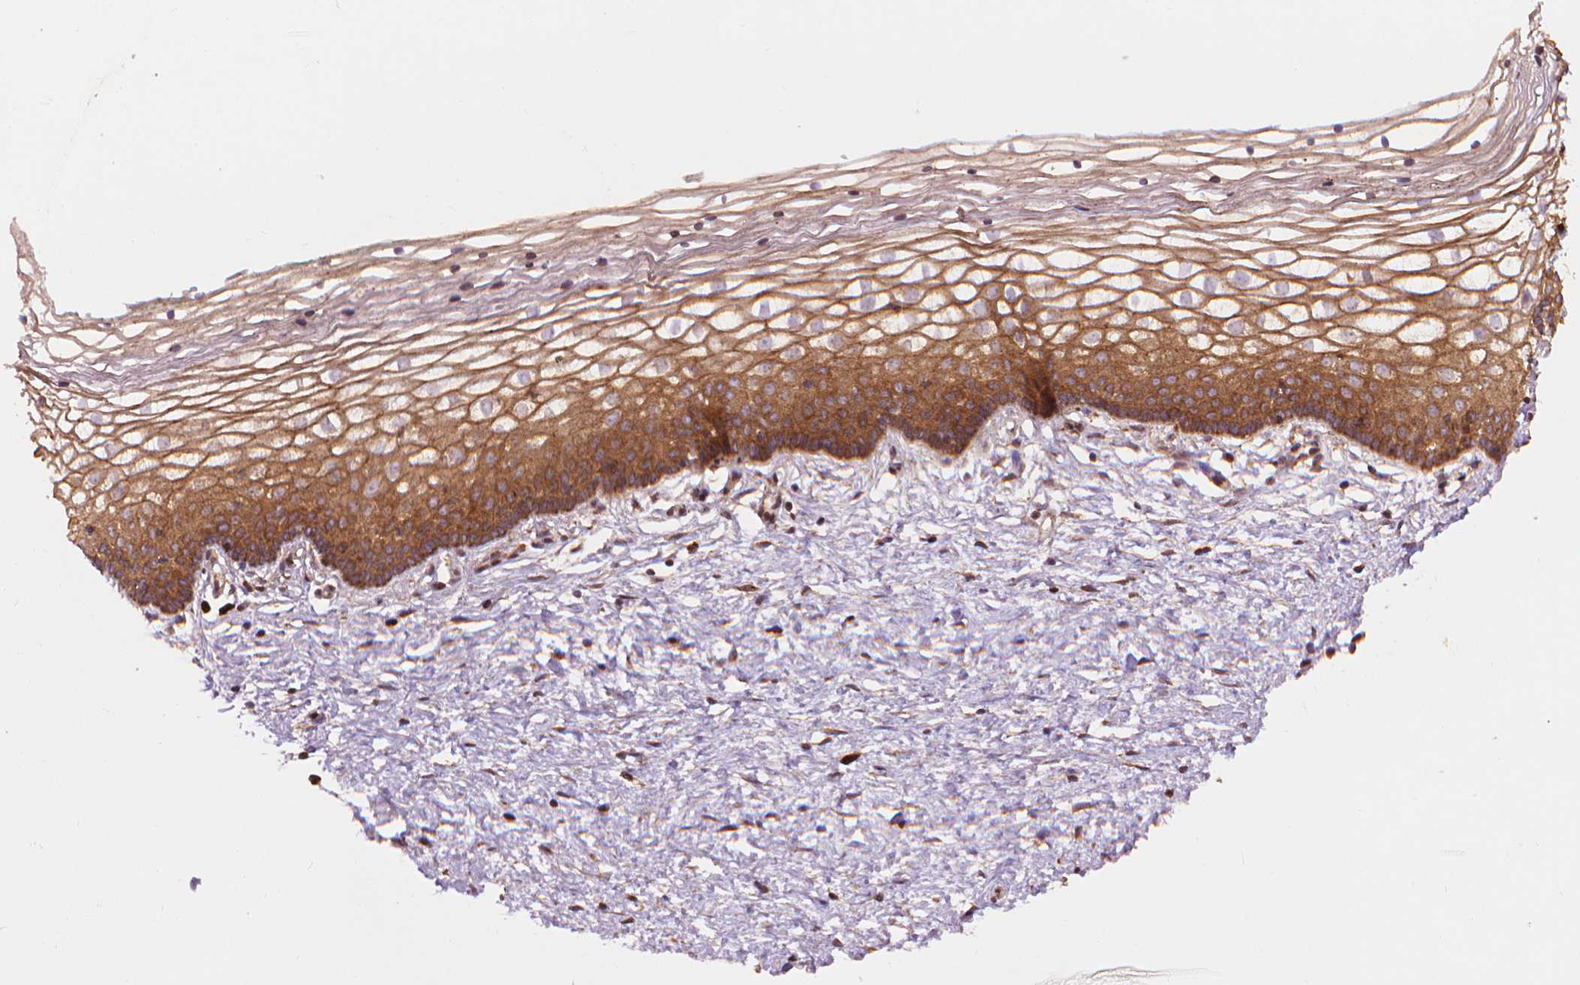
{"staining": {"intensity": "moderate", "quantity": ">75%", "location": "cytoplasmic/membranous"}, "tissue": "vagina", "cell_type": "Squamous epithelial cells", "image_type": "normal", "snomed": [{"axis": "morphology", "description": "Normal tissue, NOS"}, {"axis": "topography", "description": "Vagina"}], "caption": "Vagina stained with a brown dye displays moderate cytoplasmic/membranous positive expression in approximately >75% of squamous epithelial cells.", "gene": "VARS2", "patient": {"sex": "female", "age": 36}}